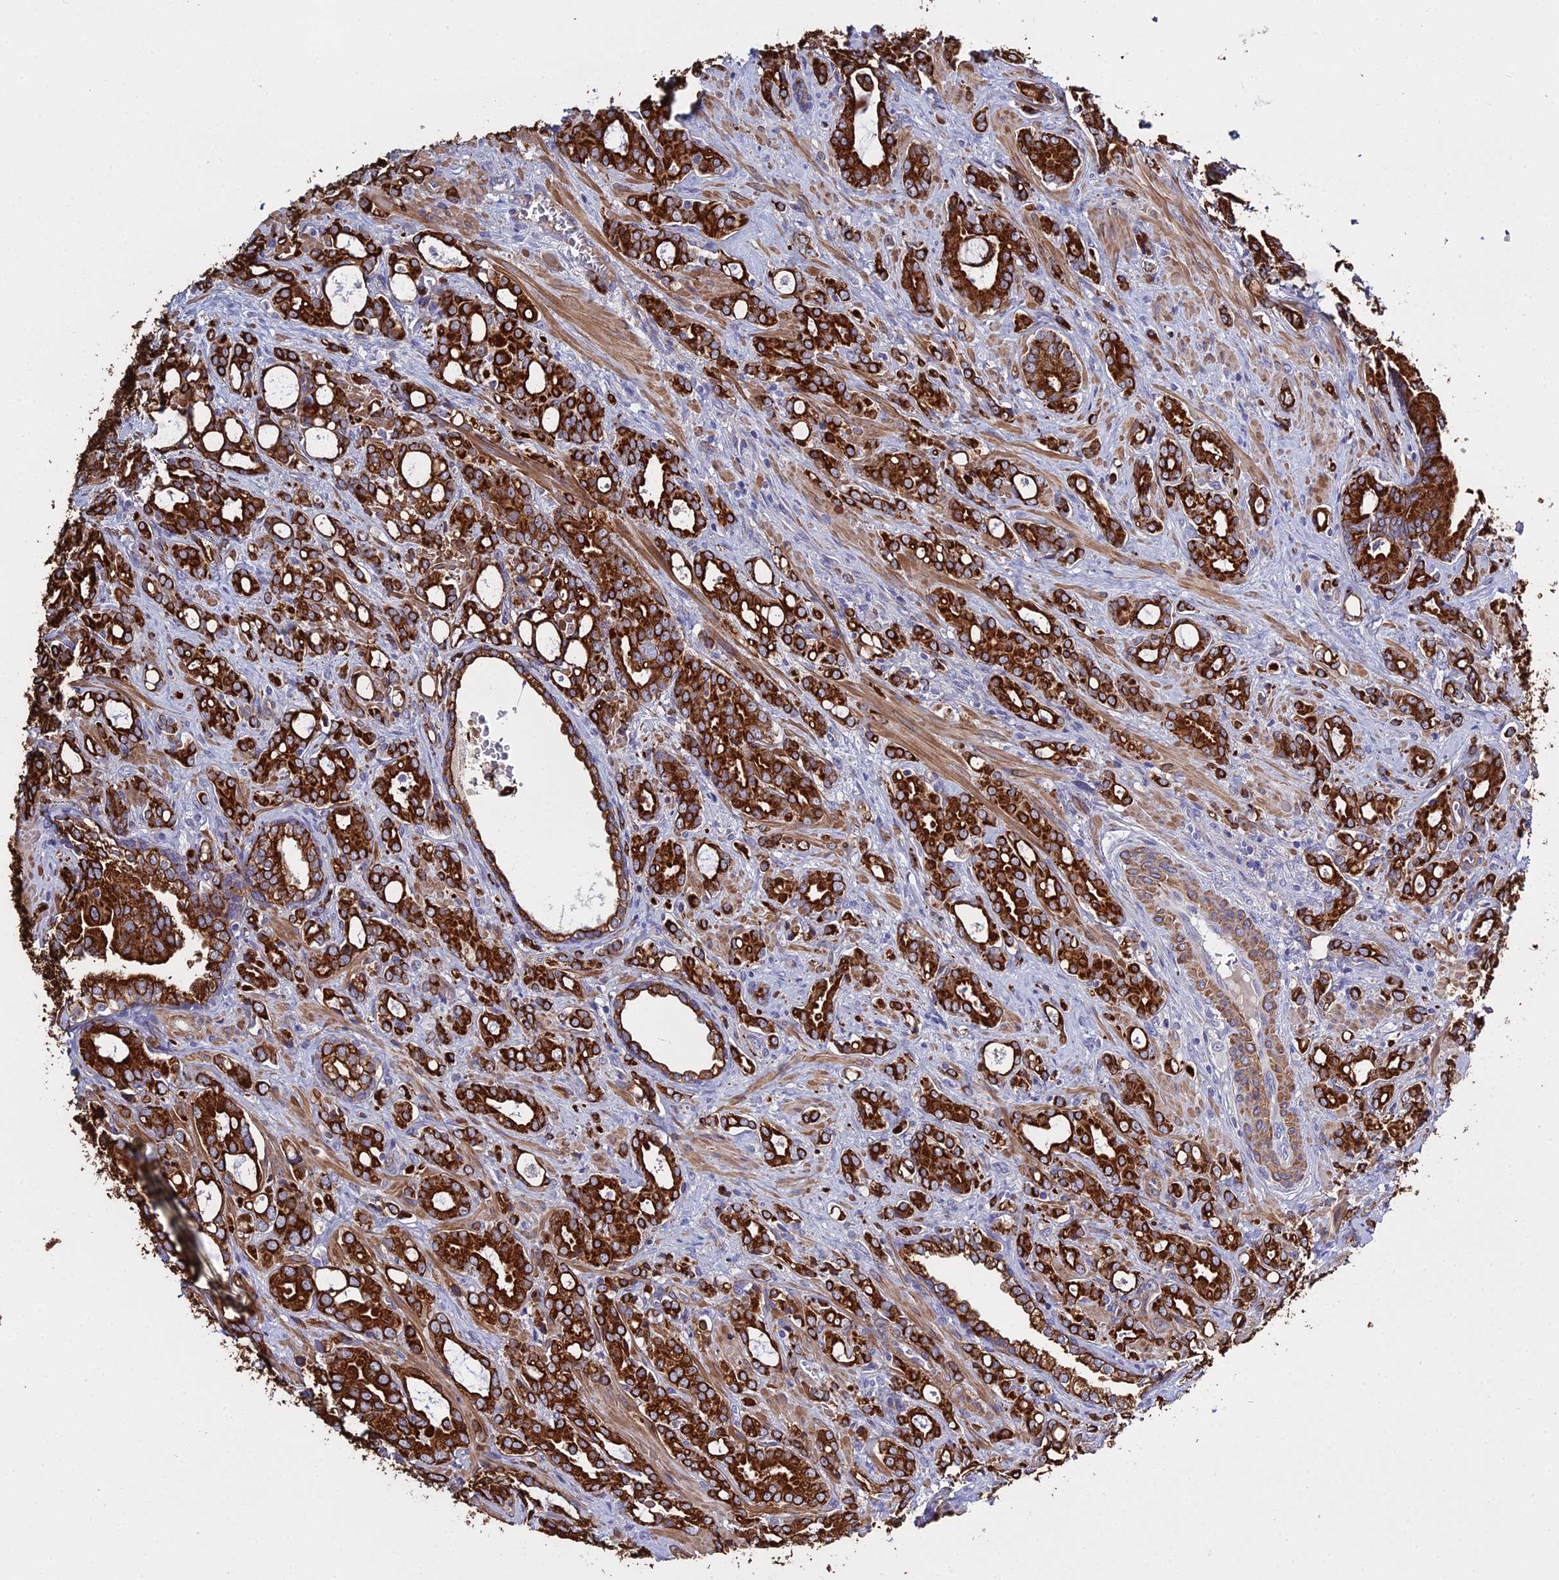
{"staining": {"intensity": "strong", "quantity": ">75%", "location": "cytoplasmic/membranous"}, "tissue": "prostate cancer", "cell_type": "Tumor cells", "image_type": "cancer", "snomed": [{"axis": "morphology", "description": "Adenocarcinoma, High grade"}, {"axis": "topography", "description": "Prostate"}], "caption": "IHC of prostate cancer demonstrates high levels of strong cytoplasmic/membranous positivity in about >75% of tumor cells.", "gene": "LZTS2", "patient": {"sex": "male", "age": 72}}